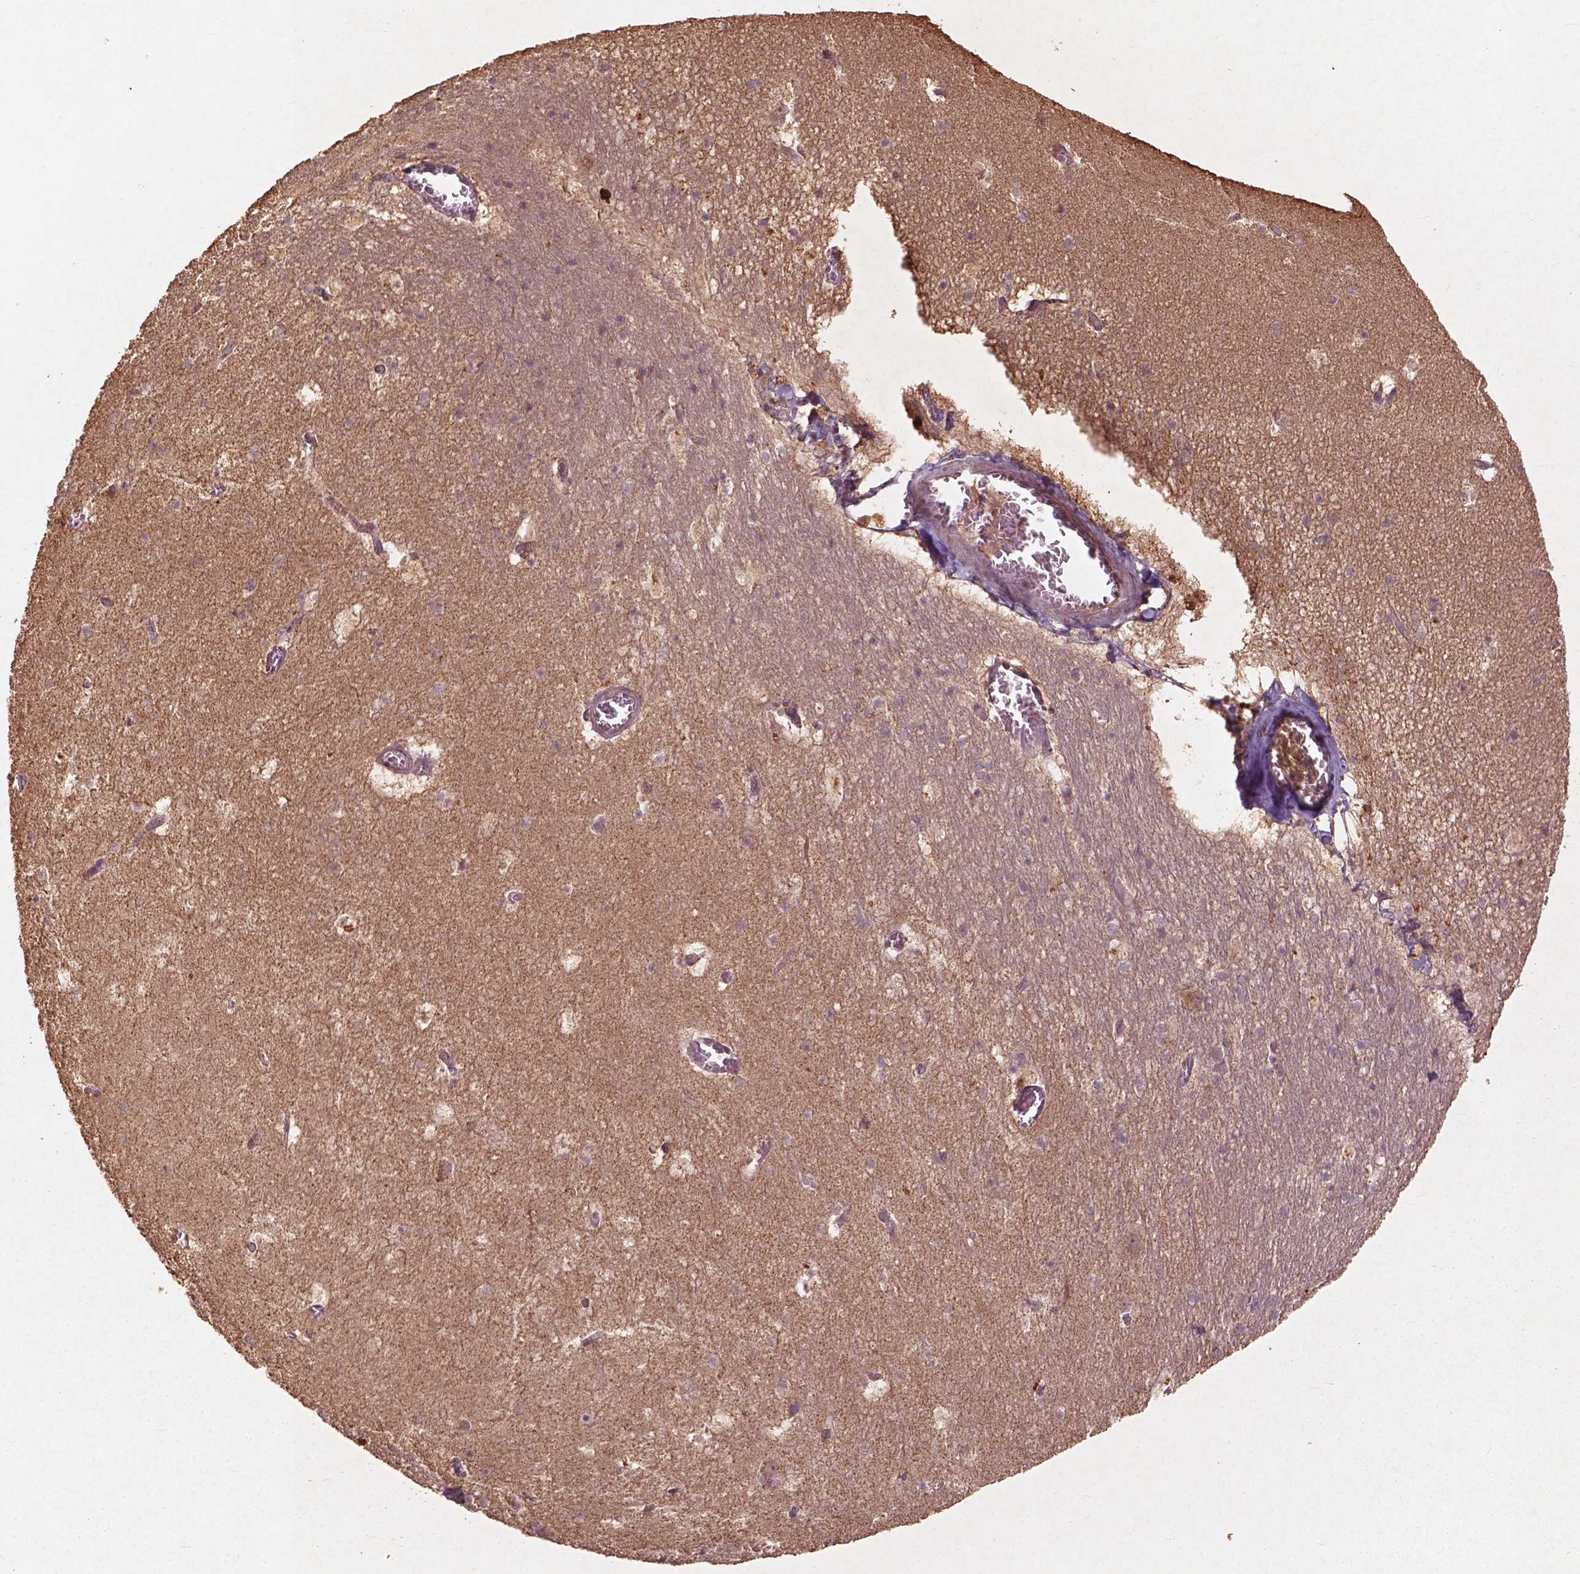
{"staining": {"intensity": "negative", "quantity": "none", "location": "none"}, "tissue": "hippocampus", "cell_type": "Glial cells", "image_type": "normal", "snomed": [{"axis": "morphology", "description": "Normal tissue, NOS"}, {"axis": "topography", "description": "Hippocampus"}], "caption": "IHC histopathology image of benign hippocampus: human hippocampus stained with DAB exhibits no significant protein positivity in glial cells. (DAB IHC, high magnification).", "gene": "ST6GALNAC5", "patient": {"sex": "male", "age": 45}}